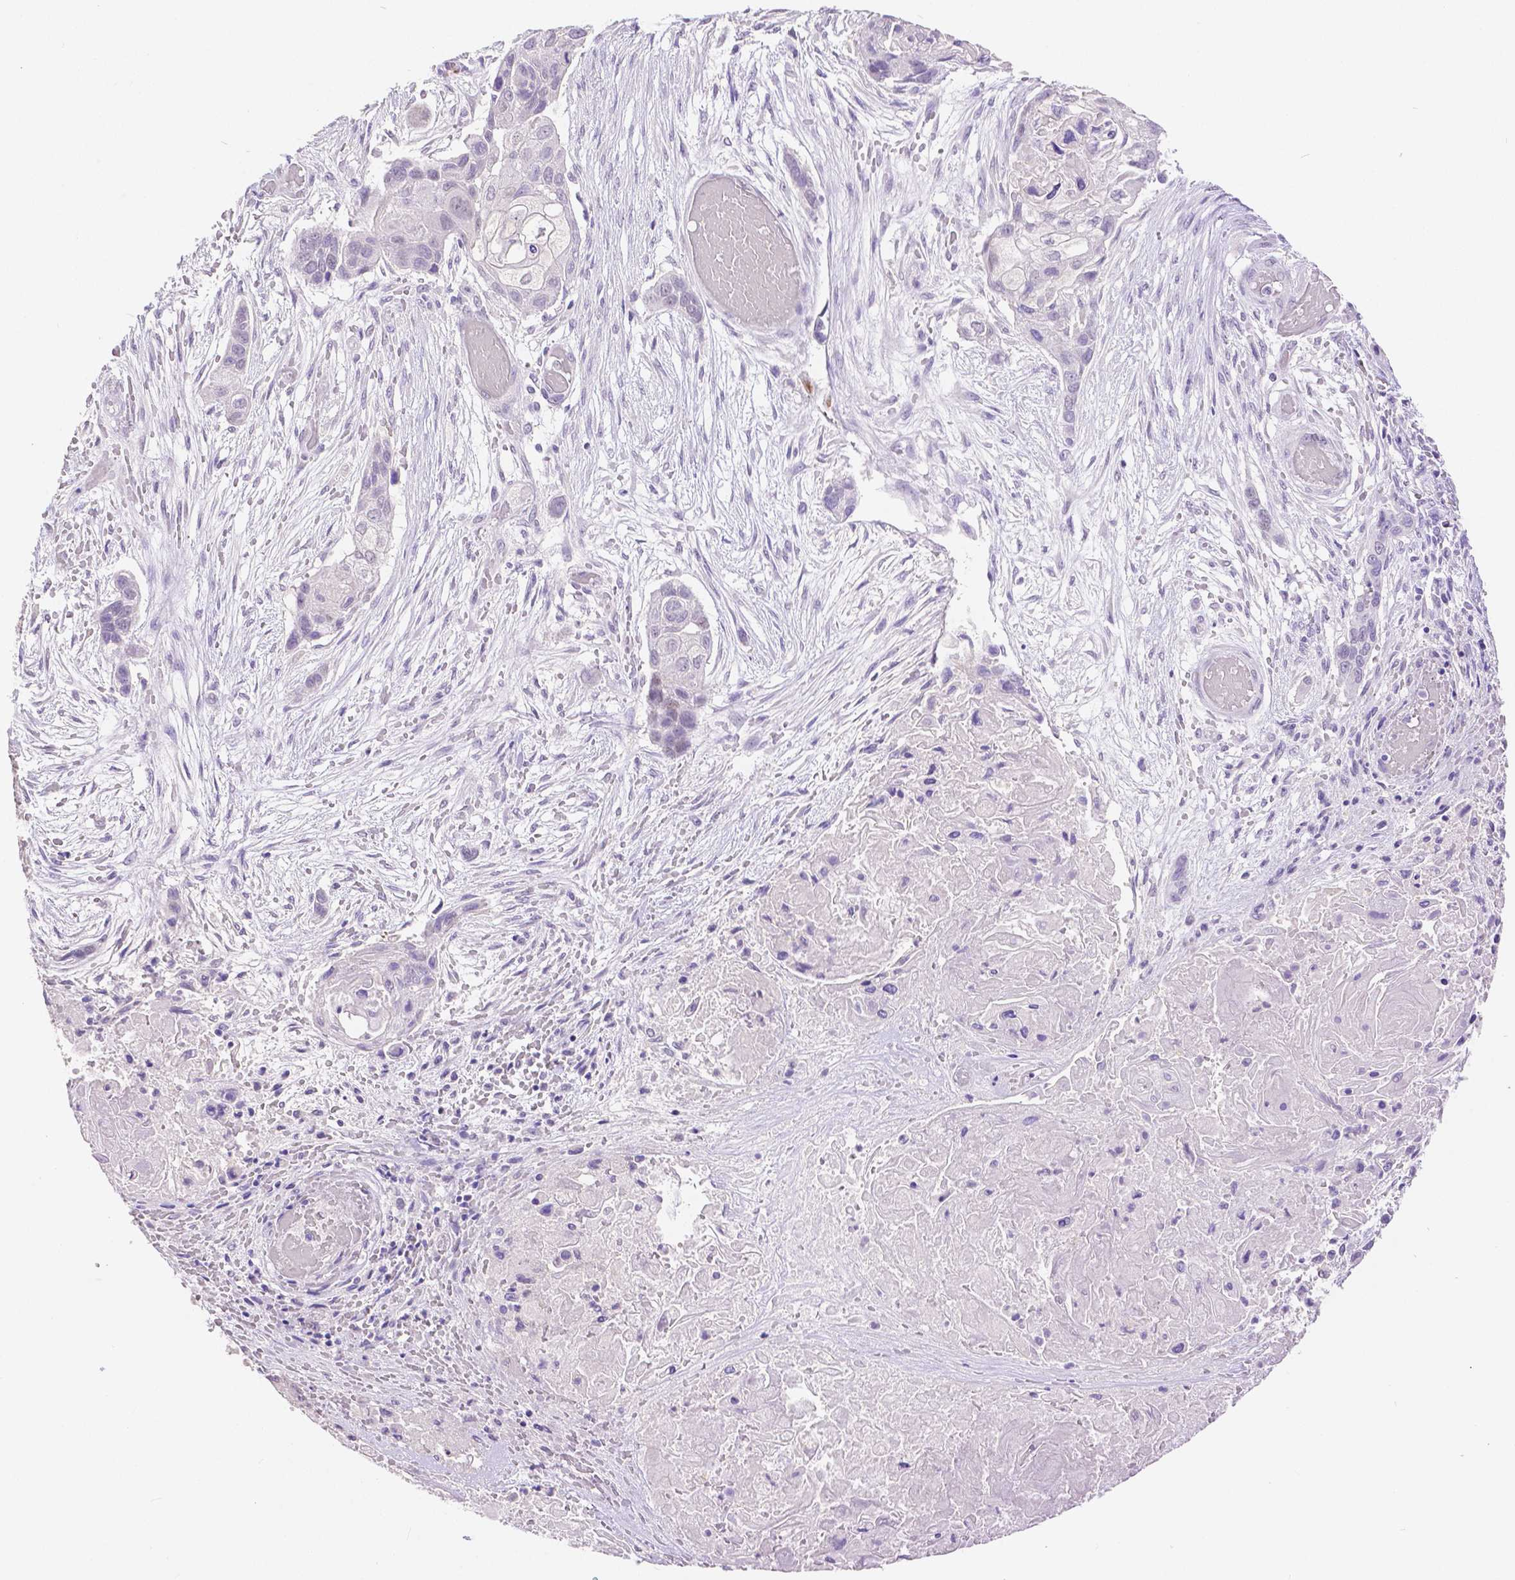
{"staining": {"intensity": "negative", "quantity": "none", "location": "none"}, "tissue": "lung cancer", "cell_type": "Tumor cells", "image_type": "cancer", "snomed": [{"axis": "morphology", "description": "Squamous cell carcinoma, NOS"}, {"axis": "topography", "description": "Lung"}], "caption": "Lung cancer stained for a protein using immunohistochemistry (IHC) reveals no positivity tumor cells.", "gene": "HNF1B", "patient": {"sex": "male", "age": 69}}